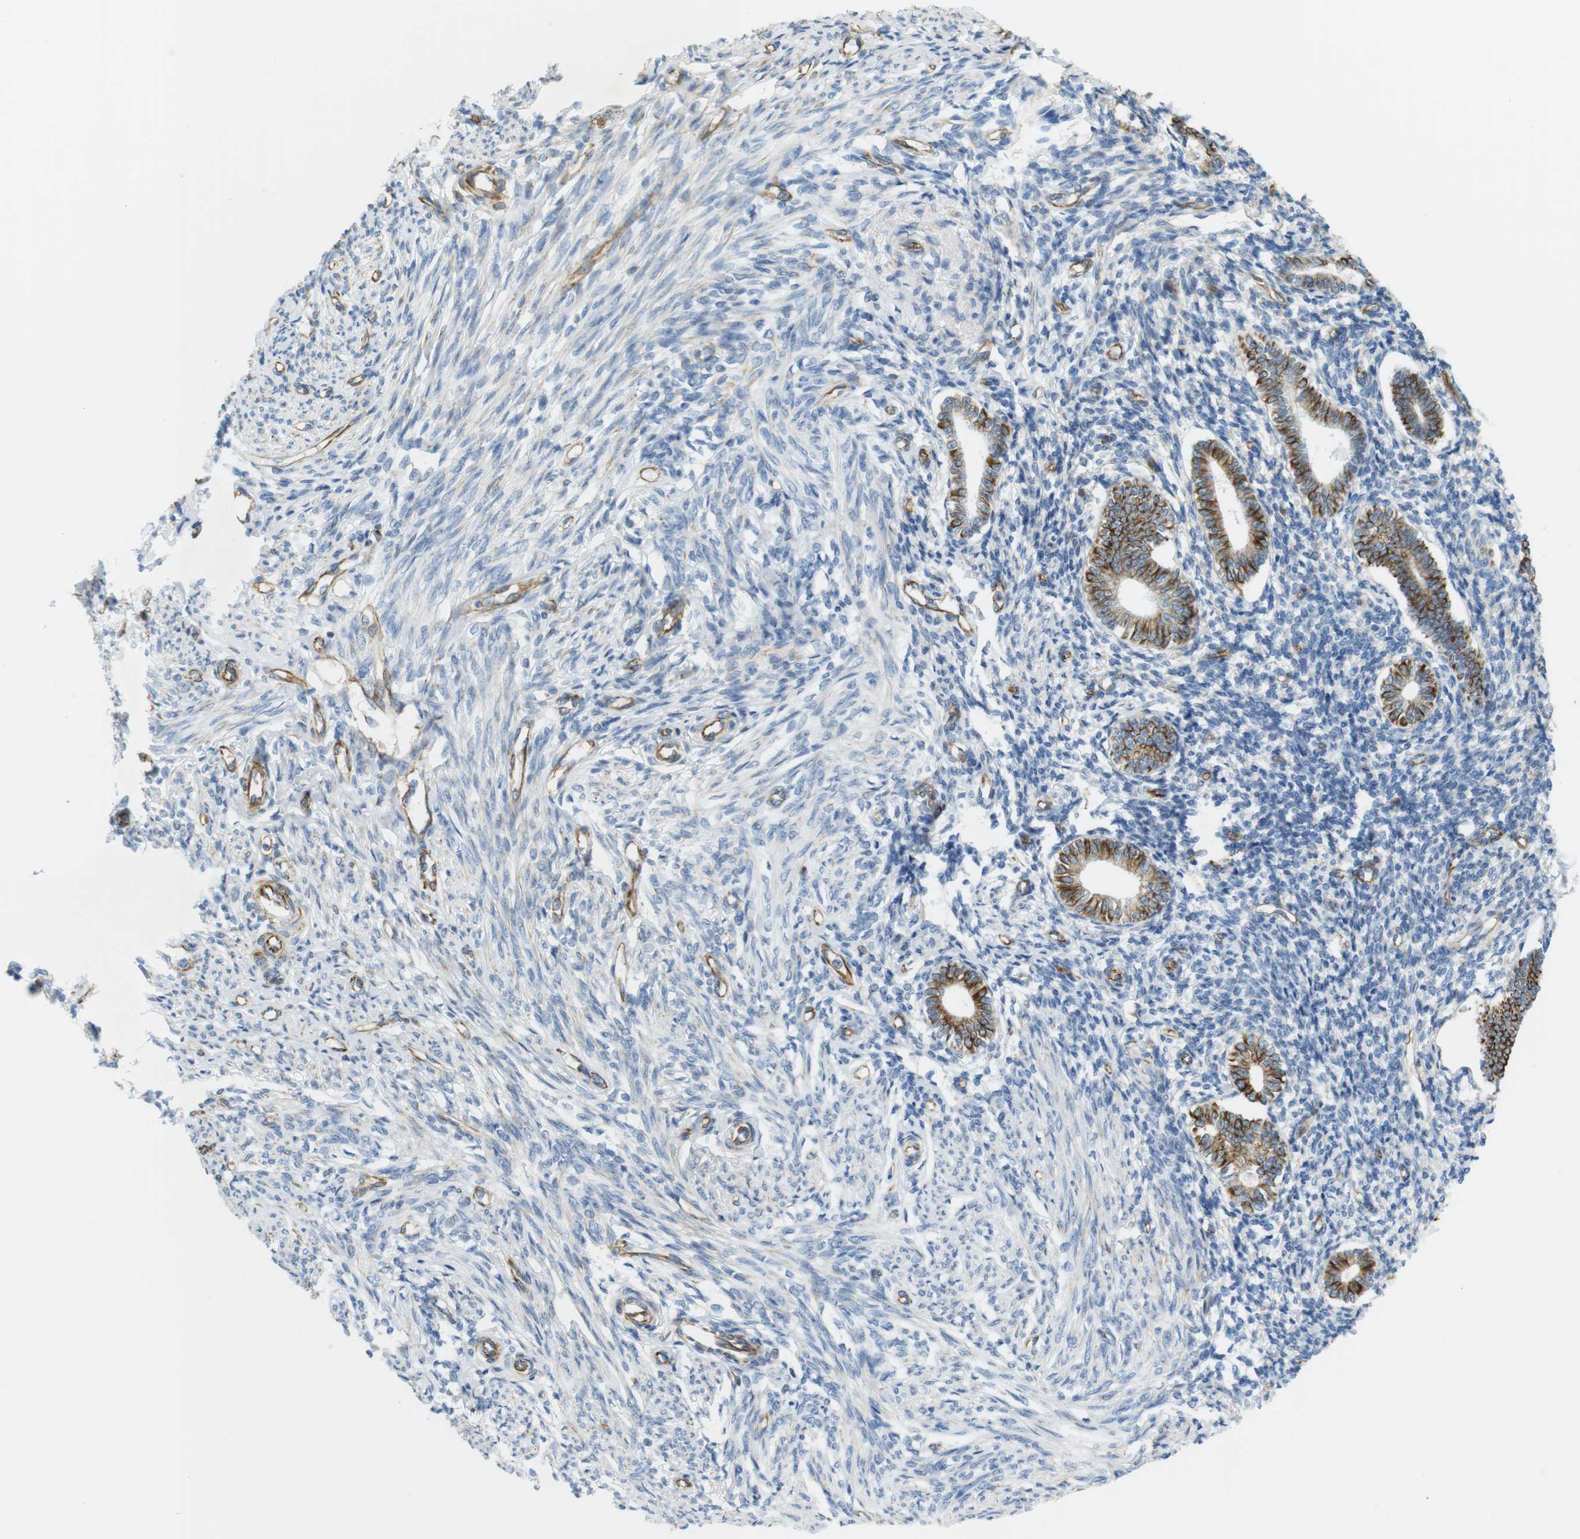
{"staining": {"intensity": "moderate", "quantity": "<25%", "location": "cytoplasmic/membranous"}, "tissue": "endometrium", "cell_type": "Cells in endometrial stroma", "image_type": "normal", "snomed": [{"axis": "morphology", "description": "Normal tissue, NOS"}, {"axis": "topography", "description": "Endometrium"}], "caption": "Normal endometrium exhibits moderate cytoplasmic/membranous expression in approximately <25% of cells in endometrial stroma, visualized by immunohistochemistry. (DAB IHC, brown staining for protein, blue staining for nuclei).", "gene": "MS4A10", "patient": {"sex": "female", "age": 71}}